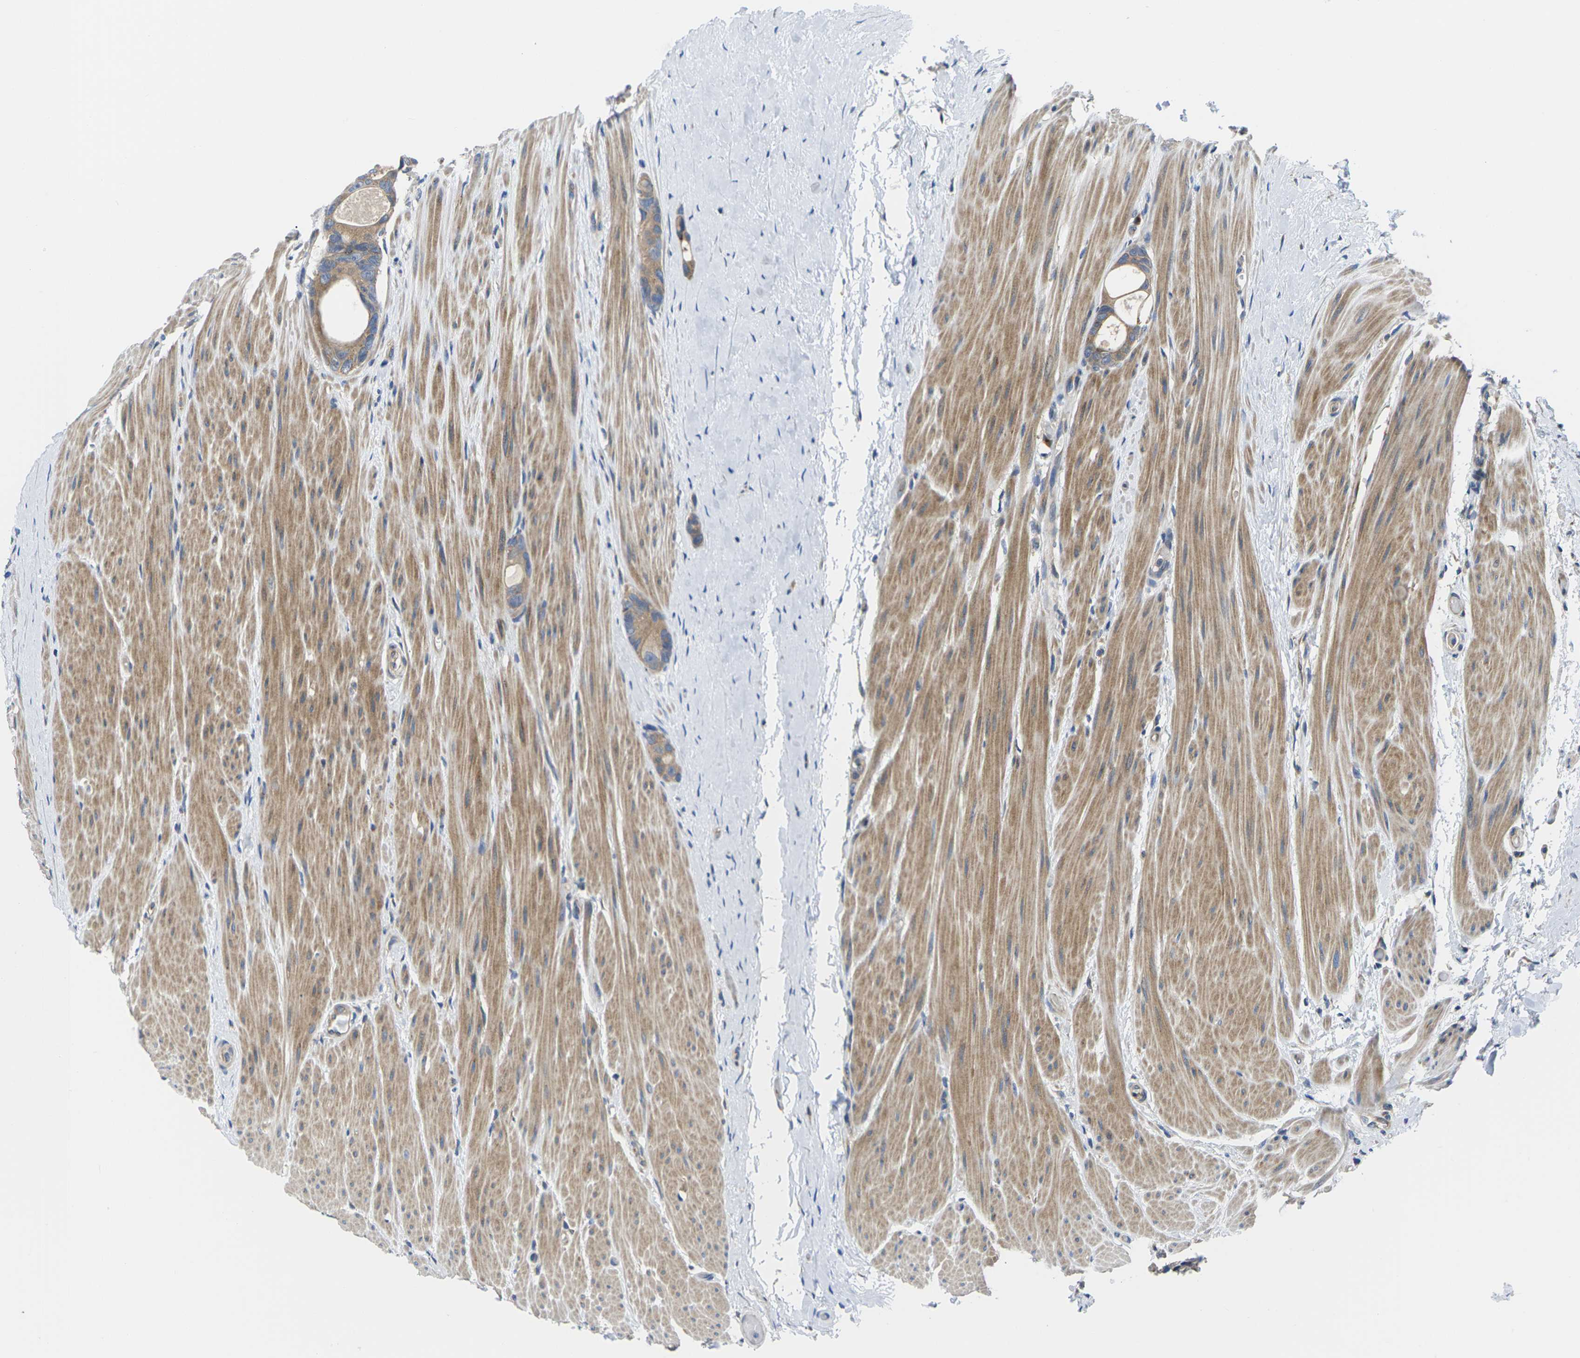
{"staining": {"intensity": "moderate", "quantity": ">75%", "location": "cytoplasmic/membranous"}, "tissue": "colorectal cancer", "cell_type": "Tumor cells", "image_type": "cancer", "snomed": [{"axis": "morphology", "description": "Adenocarcinoma, NOS"}, {"axis": "topography", "description": "Rectum"}], "caption": "Protein staining of colorectal cancer (adenocarcinoma) tissue demonstrates moderate cytoplasmic/membranous expression in approximately >75% of tumor cells. (DAB = brown stain, brightfield microscopy at high magnification).", "gene": "TMCC2", "patient": {"sex": "male", "age": 51}}